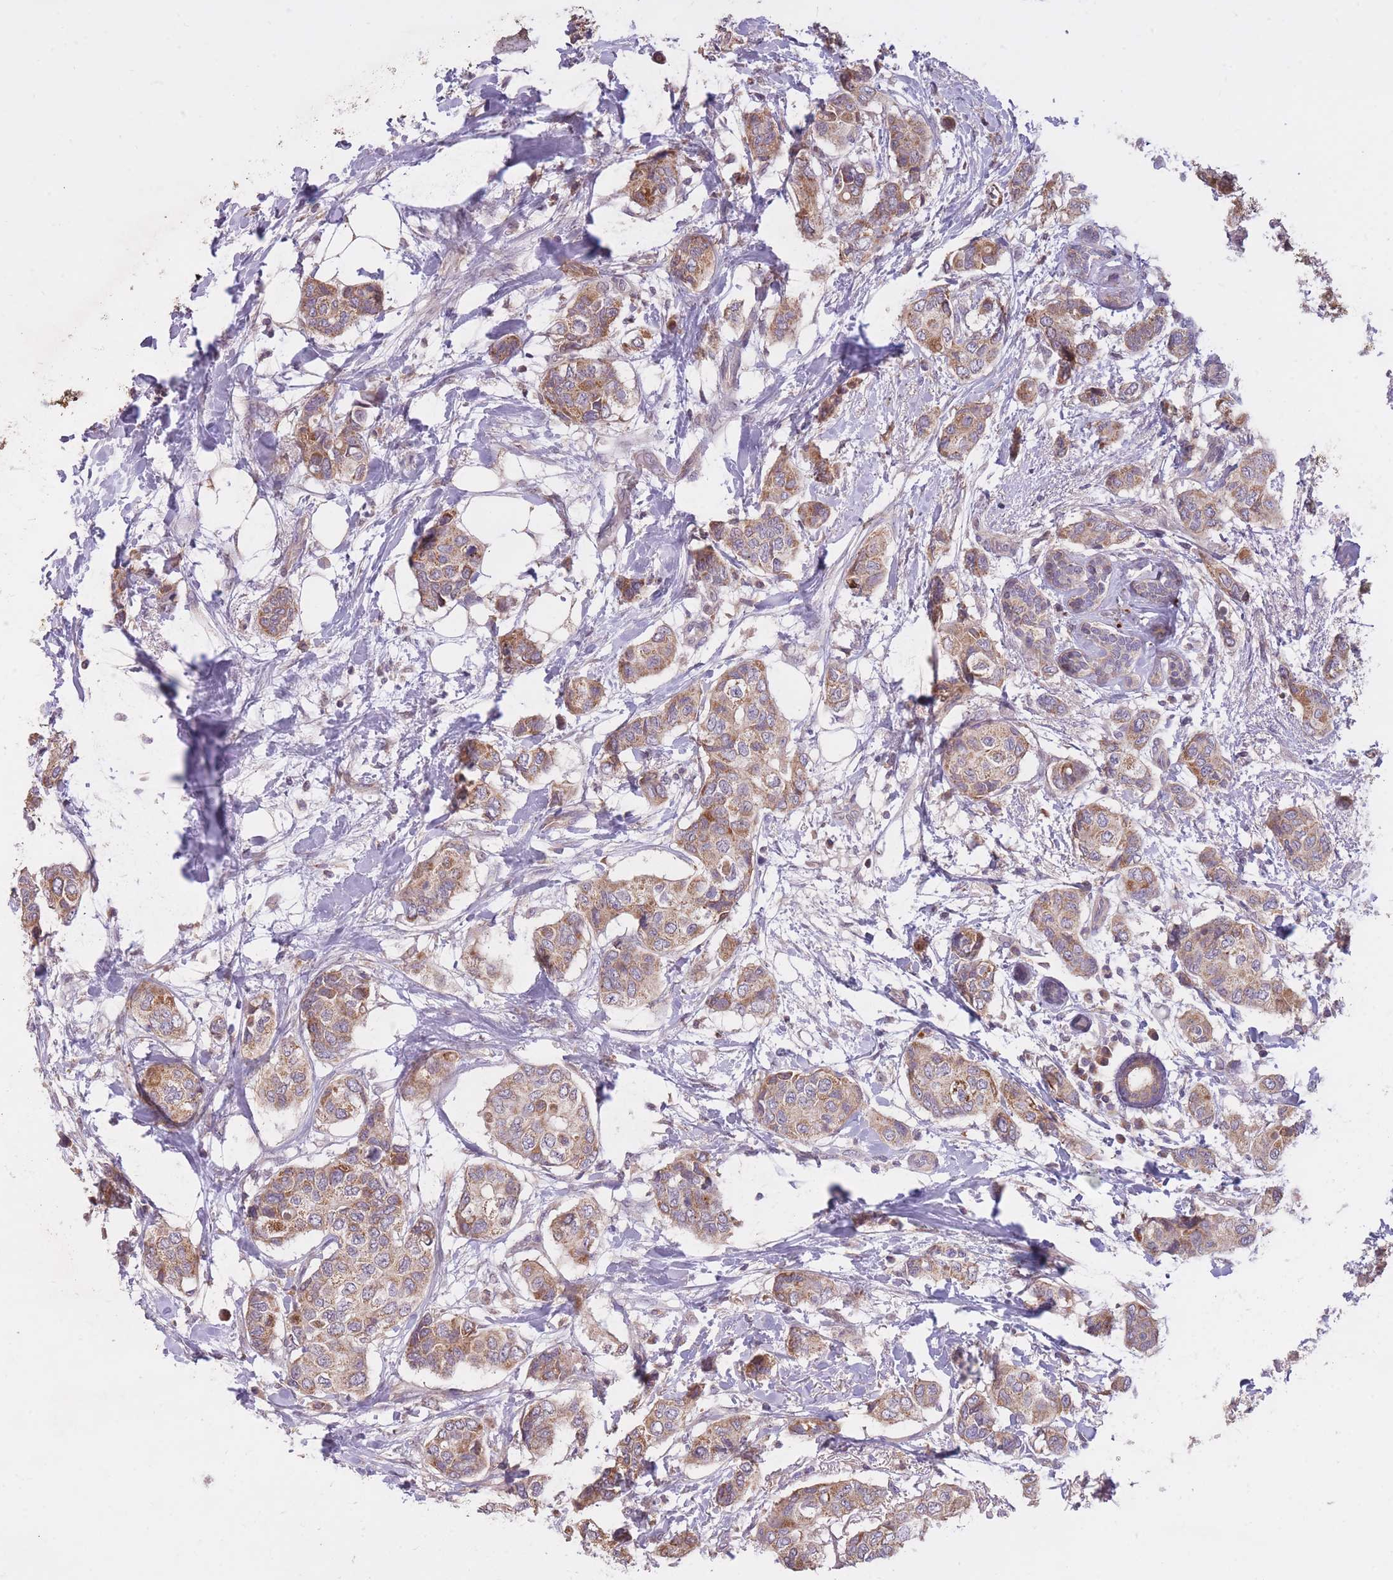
{"staining": {"intensity": "moderate", "quantity": ">75%", "location": "cytoplasmic/membranous"}, "tissue": "breast cancer", "cell_type": "Tumor cells", "image_type": "cancer", "snomed": [{"axis": "morphology", "description": "Lobular carcinoma"}, {"axis": "topography", "description": "Breast"}], "caption": "Moderate cytoplasmic/membranous expression is appreciated in about >75% of tumor cells in breast cancer (lobular carcinoma).", "gene": "IGF2BP2", "patient": {"sex": "female", "age": 51}}